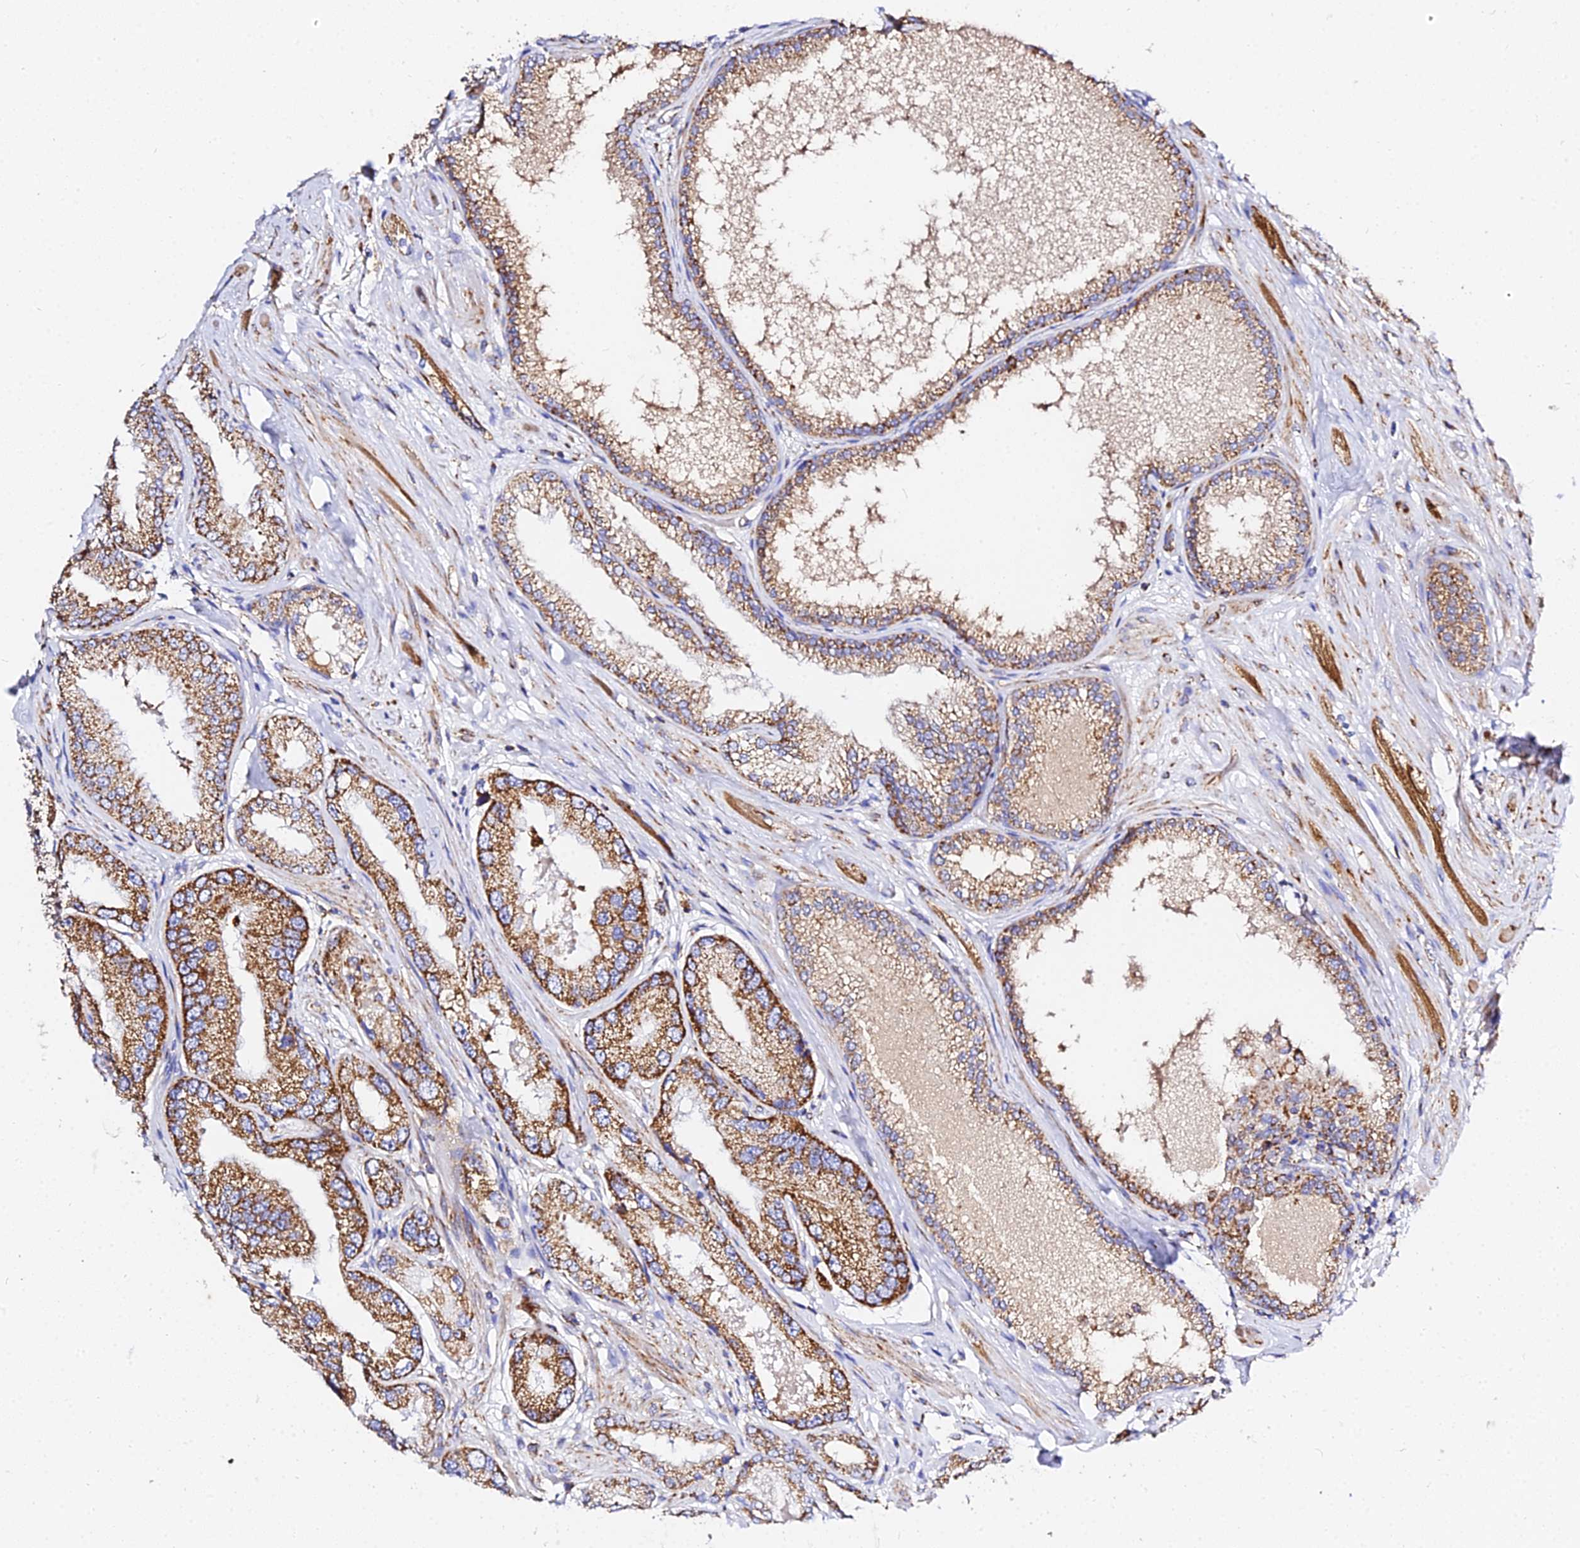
{"staining": {"intensity": "strong", "quantity": ">75%", "location": "cytoplasmic/membranous"}, "tissue": "prostate cancer", "cell_type": "Tumor cells", "image_type": "cancer", "snomed": [{"axis": "morphology", "description": "Adenocarcinoma, High grade"}, {"axis": "topography", "description": "Prostate"}], "caption": "Approximately >75% of tumor cells in human prostate high-grade adenocarcinoma exhibit strong cytoplasmic/membranous protein staining as visualized by brown immunohistochemical staining.", "gene": "ZNF573", "patient": {"sex": "male", "age": 71}}